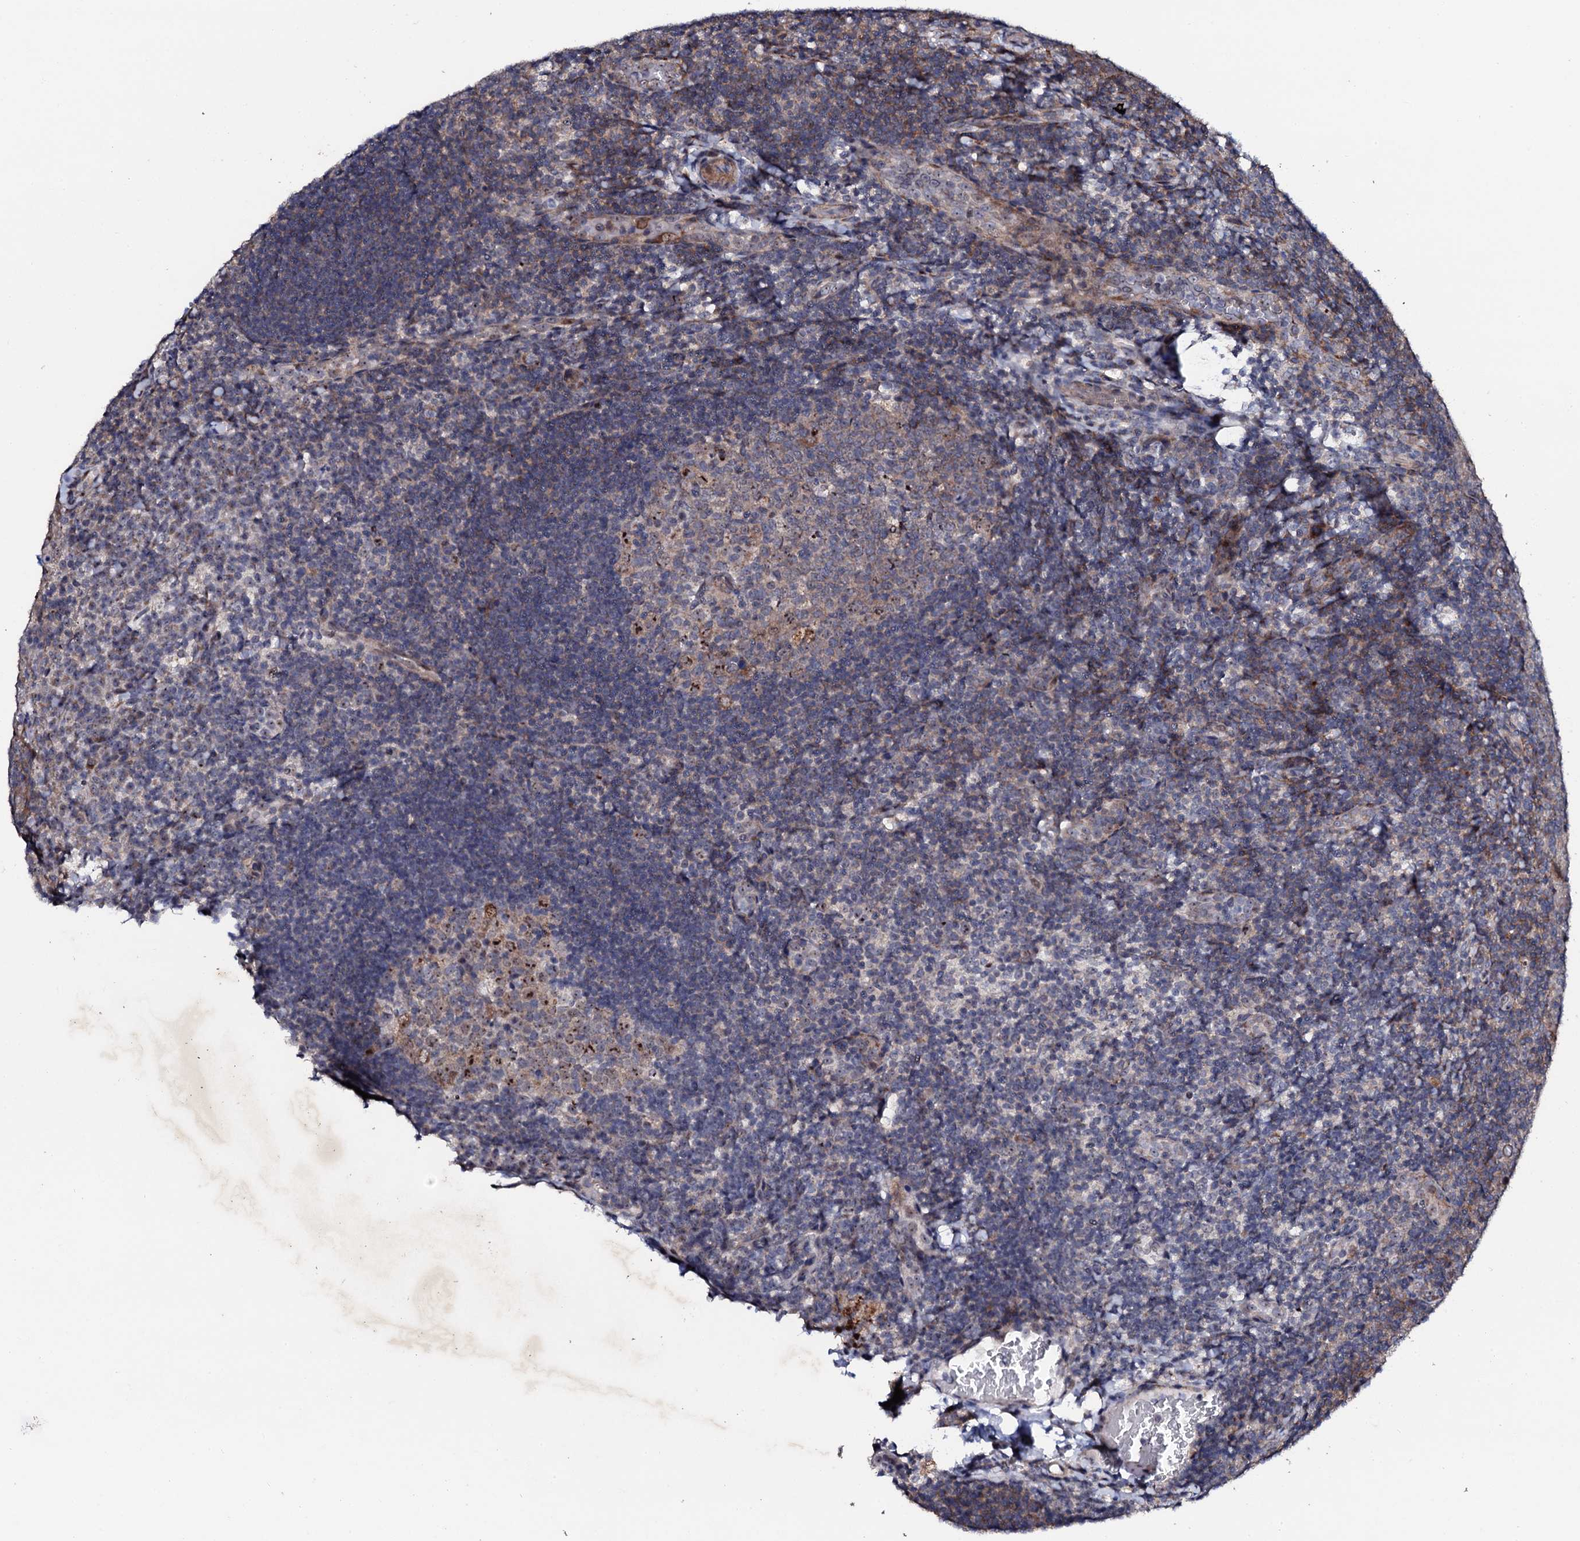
{"staining": {"intensity": "strong", "quantity": "<25%", "location": "nuclear"}, "tissue": "tonsil", "cell_type": "Germinal center cells", "image_type": "normal", "snomed": [{"axis": "morphology", "description": "Normal tissue, NOS"}, {"axis": "topography", "description": "Tonsil"}], "caption": "Brown immunohistochemical staining in unremarkable human tonsil displays strong nuclear expression in approximately <25% of germinal center cells.", "gene": "GTPBP4", "patient": {"sex": "male", "age": 17}}